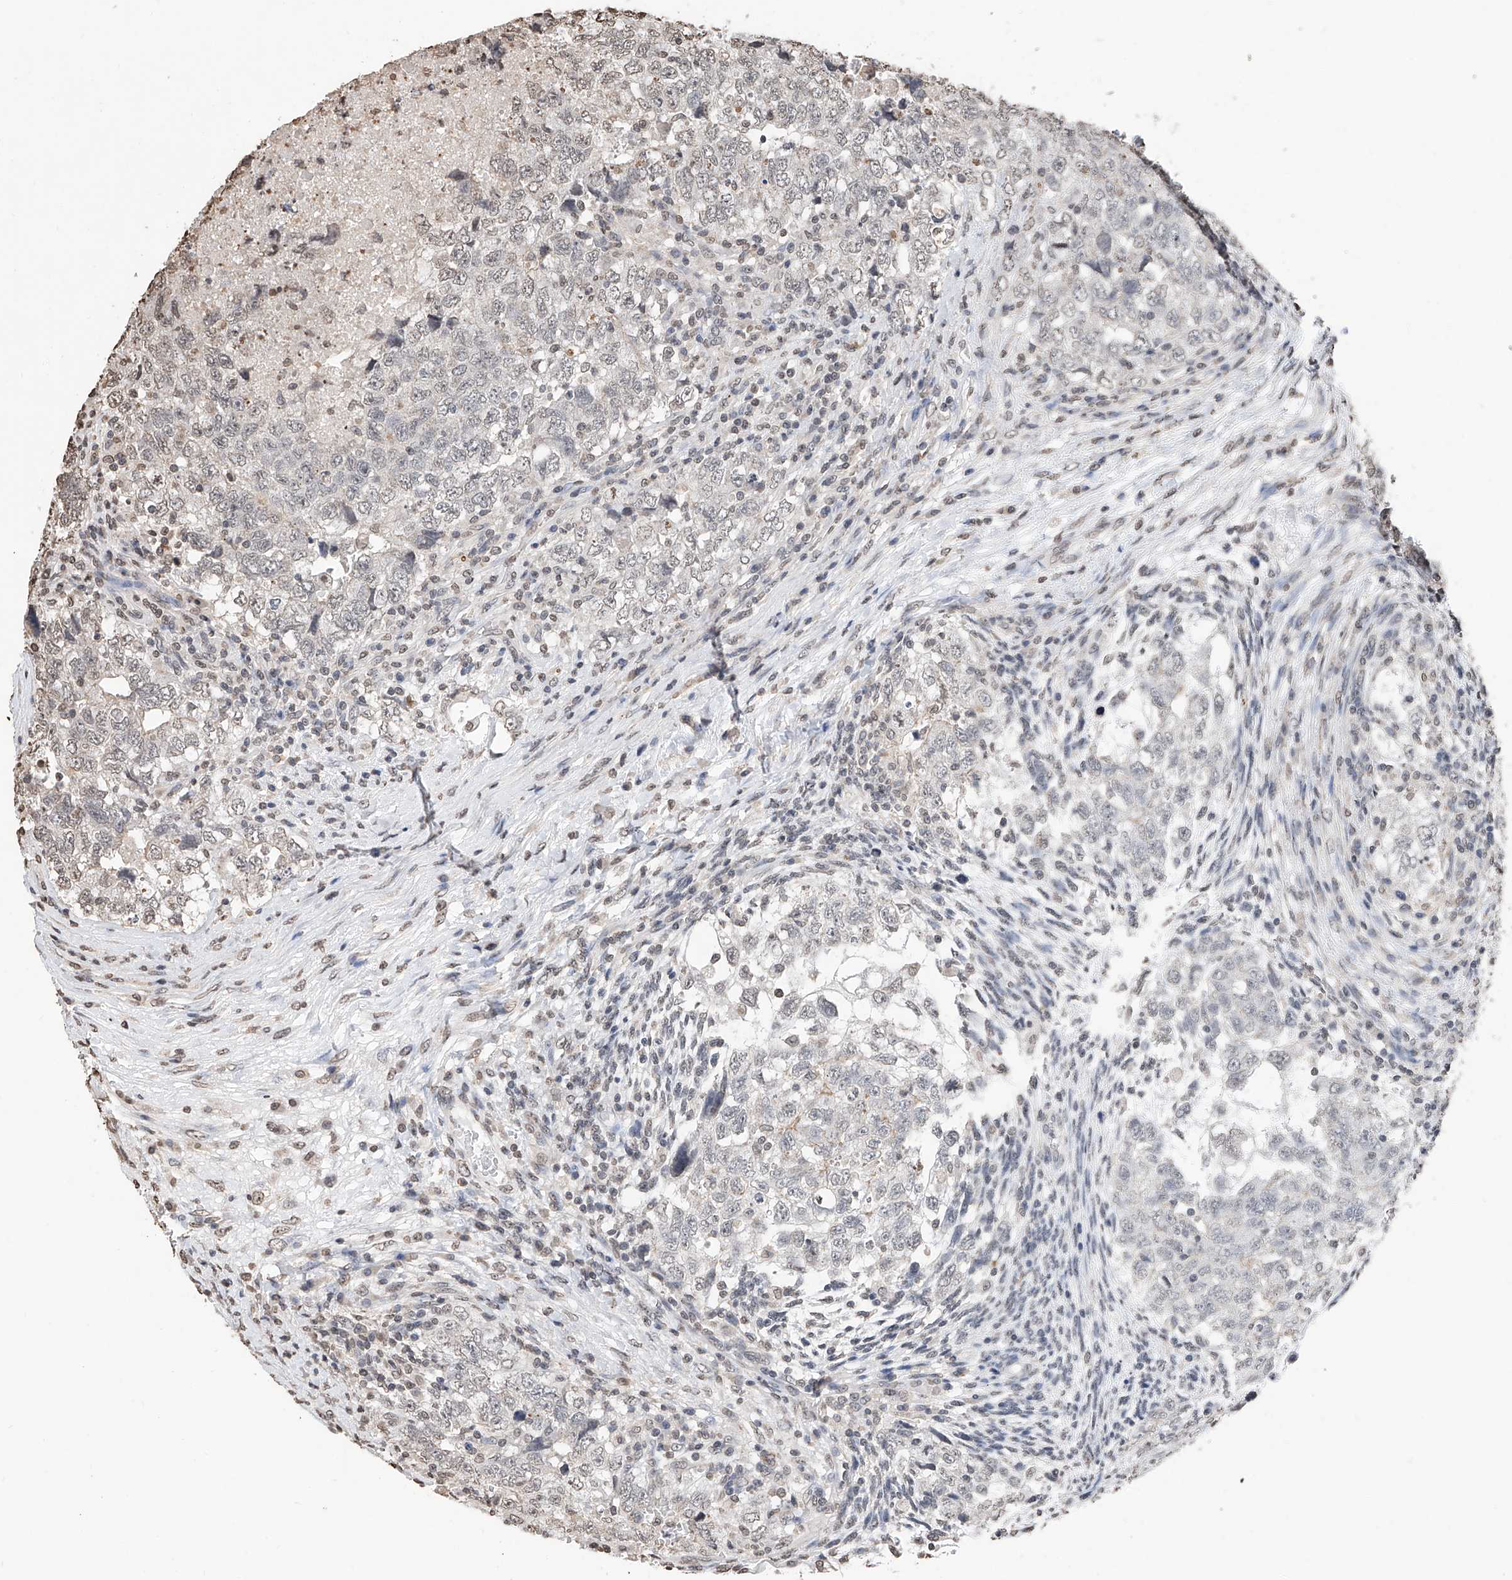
{"staining": {"intensity": "negative", "quantity": "none", "location": "none"}, "tissue": "testis cancer", "cell_type": "Tumor cells", "image_type": "cancer", "snomed": [{"axis": "morphology", "description": "Carcinoma, Embryonal, NOS"}, {"axis": "topography", "description": "Testis"}], "caption": "Immunohistochemical staining of human testis cancer reveals no significant positivity in tumor cells. (DAB (3,3'-diaminobenzidine) immunohistochemistry (IHC), high magnification).", "gene": "RP9", "patient": {"sex": "male", "age": 37}}